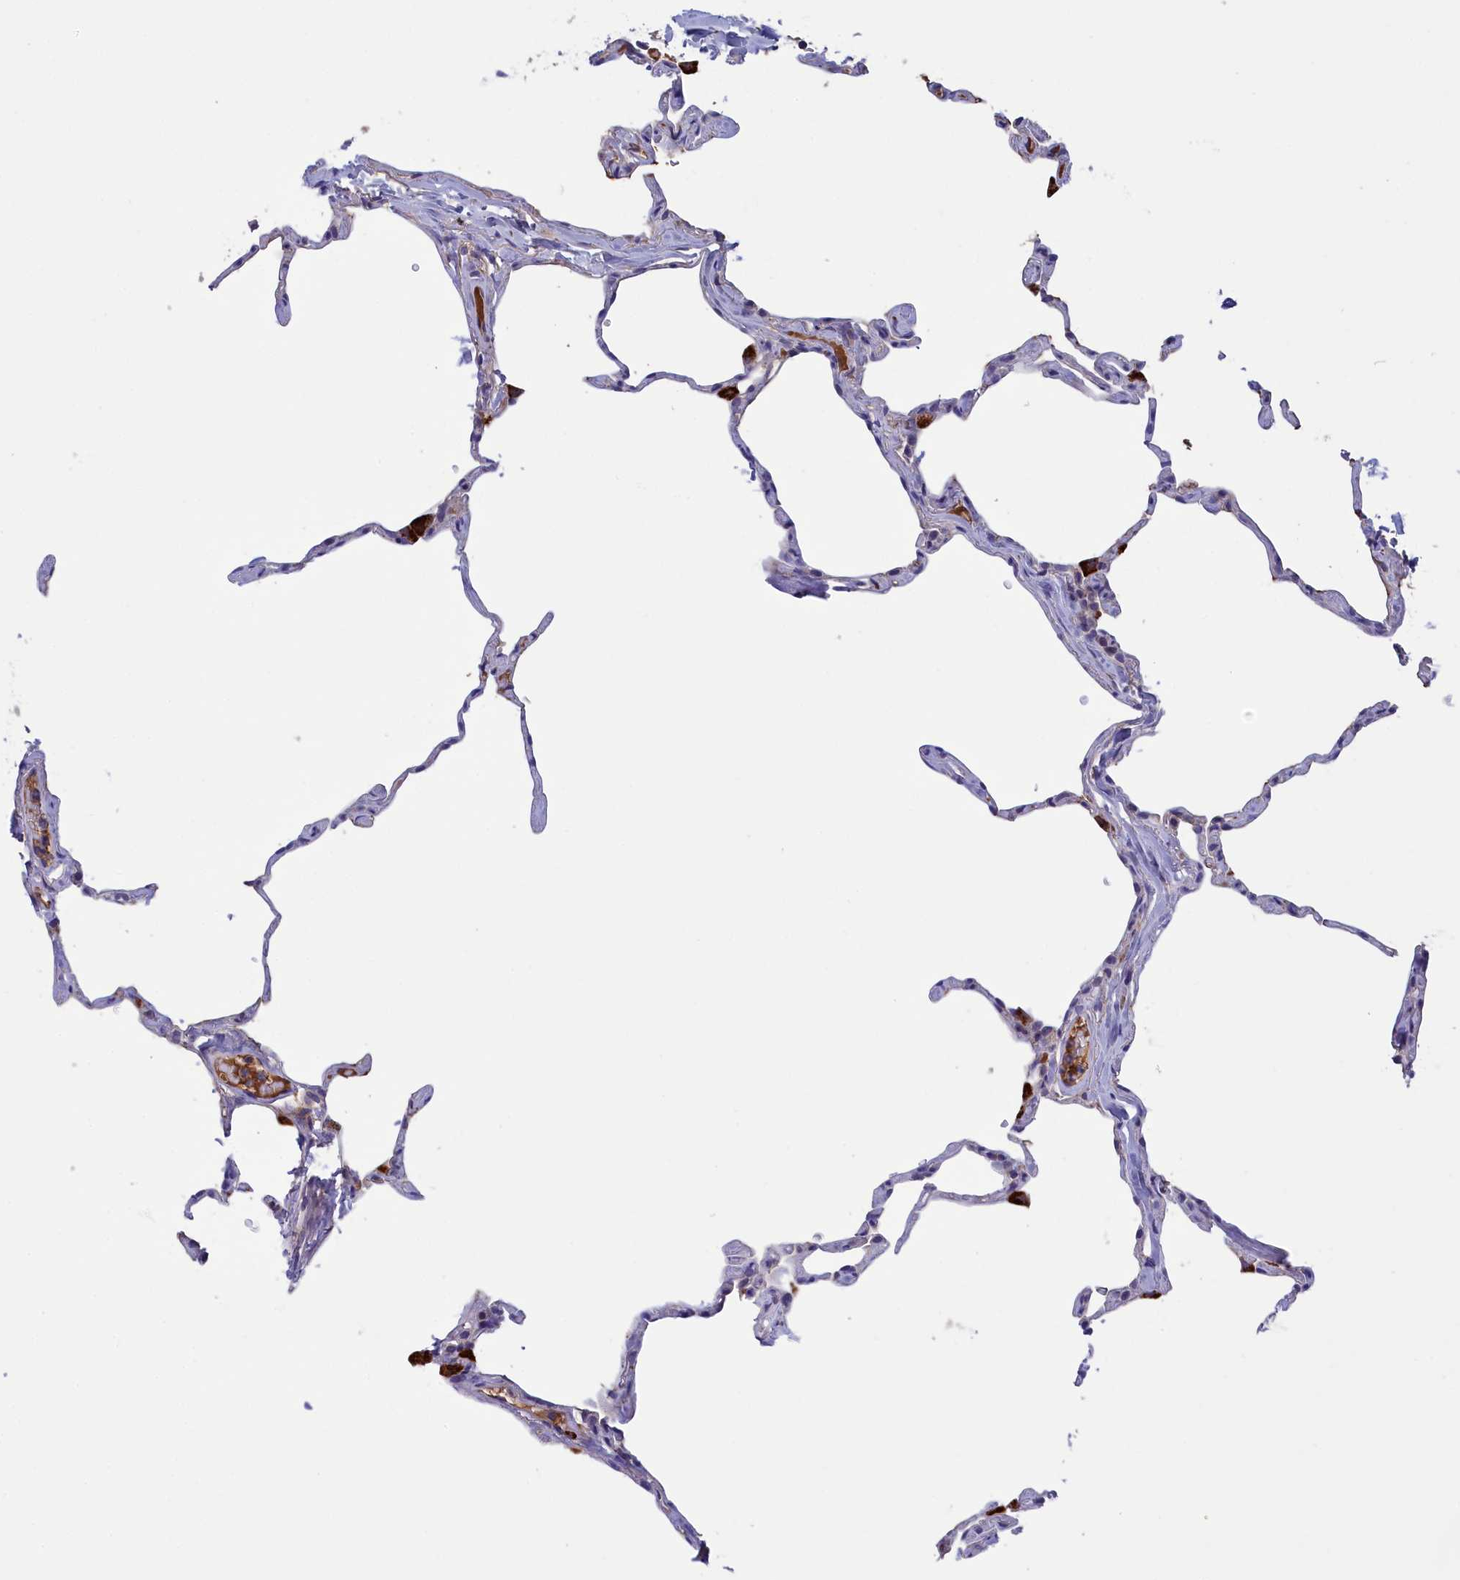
{"staining": {"intensity": "negative", "quantity": "none", "location": "none"}, "tissue": "lung", "cell_type": "Alveolar cells", "image_type": "normal", "snomed": [{"axis": "morphology", "description": "Normal tissue, NOS"}, {"axis": "topography", "description": "Lung"}], "caption": "The photomicrograph exhibits no staining of alveolar cells in unremarkable lung. The staining was performed using DAB (3,3'-diaminobenzidine) to visualize the protein expression in brown, while the nuclei were stained in blue with hematoxylin (Magnification: 20x).", "gene": "STYX", "patient": {"sex": "male", "age": 65}}